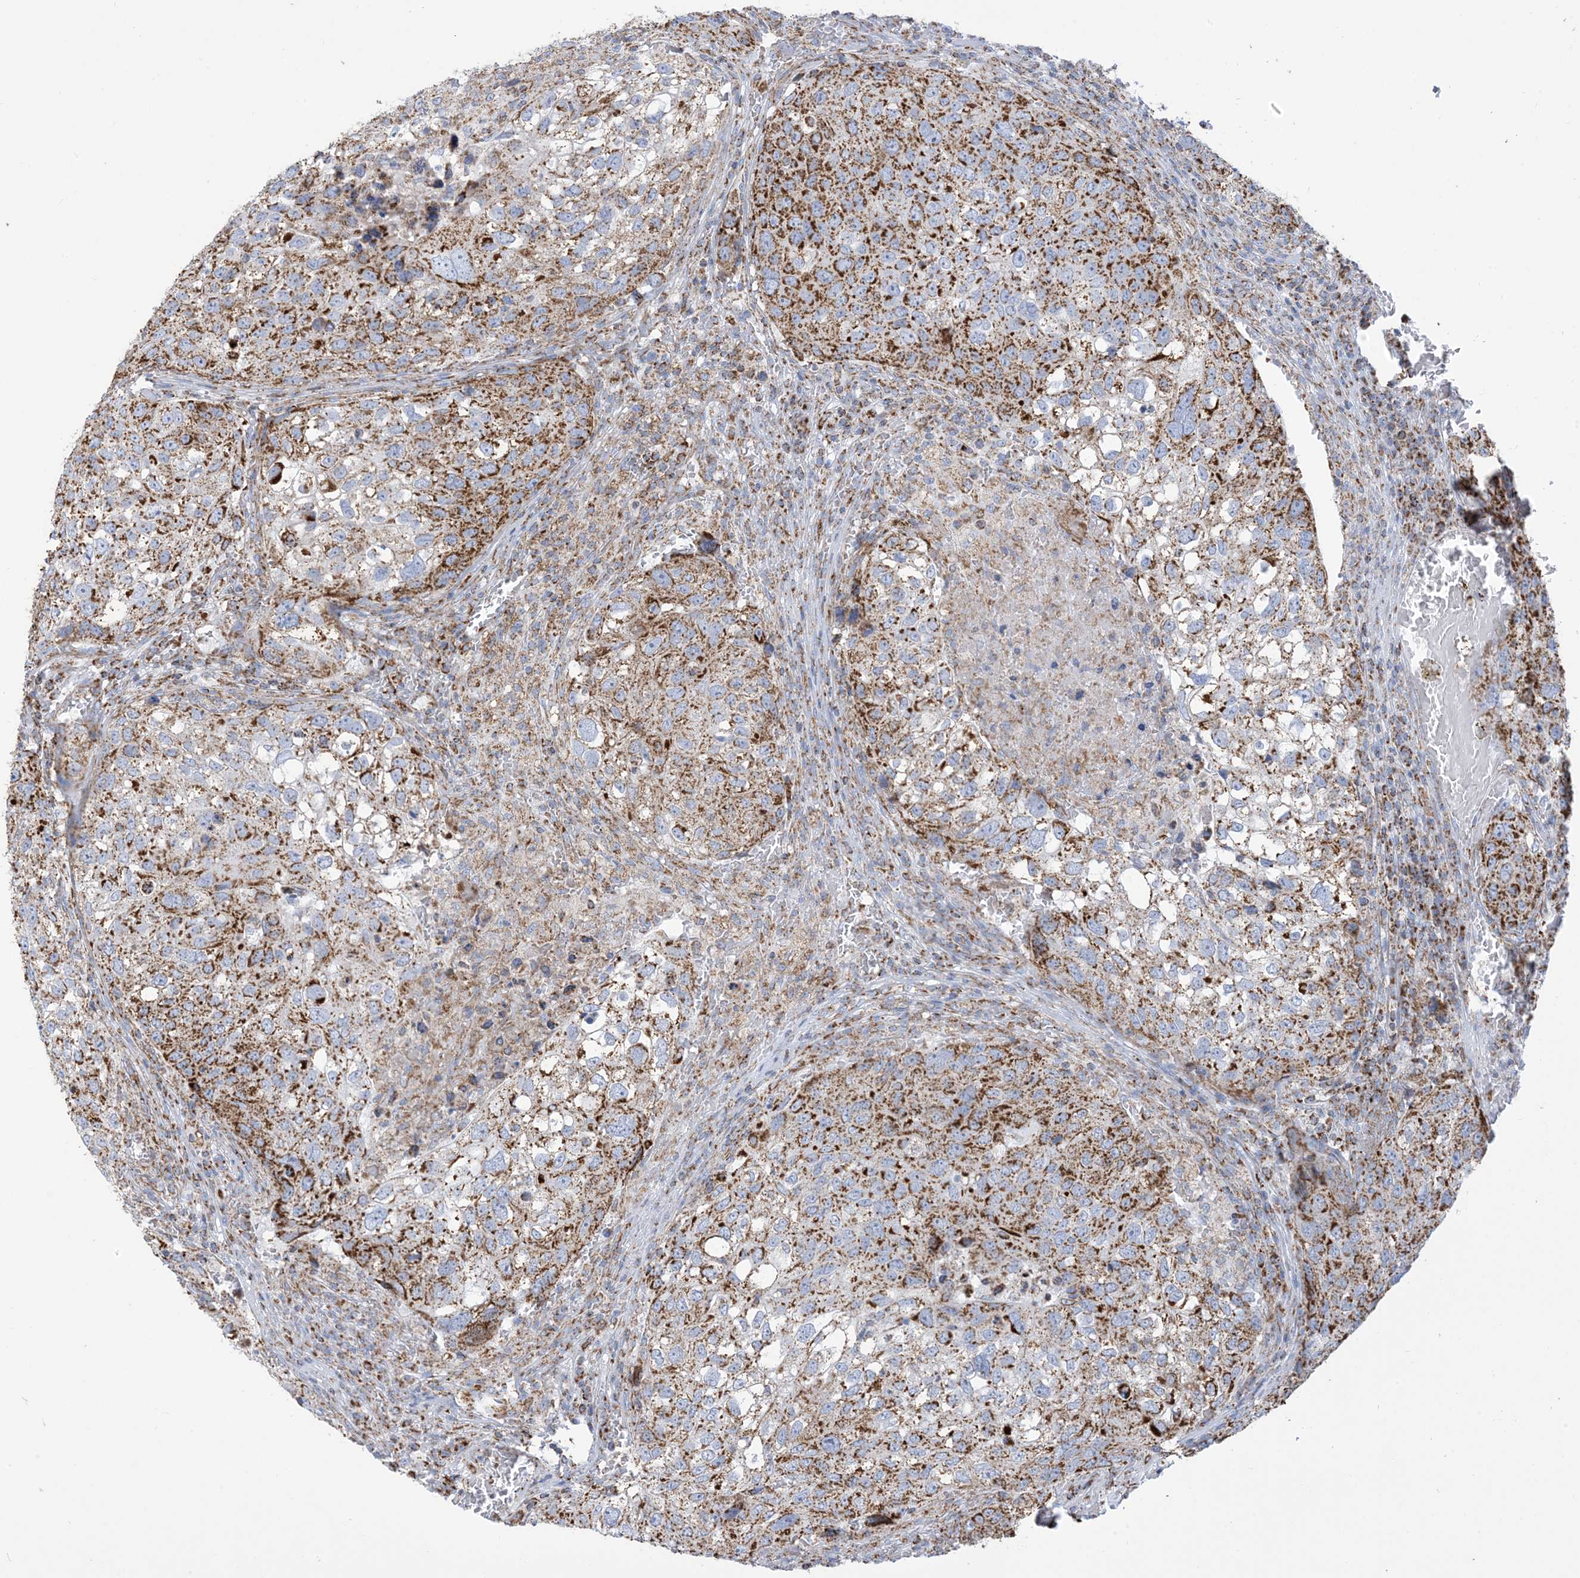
{"staining": {"intensity": "strong", "quantity": ">75%", "location": "cytoplasmic/membranous"}, "tissue": "urothelial cancer", "cell_type": "Tumor cells", "image_type": "cancer", "snomed": [{"axis": "morphology", "description": "Urothelial carcinoma, High grade"}, {"axis": "topography", "description": "Lymph node"}, {"axis": "topography", "description": "Urinary bladder"}], "caption": "Immunohistochemistry staining of urothelial cancer, which exhibits high levels of strong cytoplasmic/membranous staining in about >75% of tumor cells indicating strong cytoplasmic/membranous protein expression. The staining was performed using DAB (brown) for protein detection and nuclei were counterstained in hematoxylin (blue).", "gene": "SAMM50", "patient": {"sex": "male", "age": 51}}